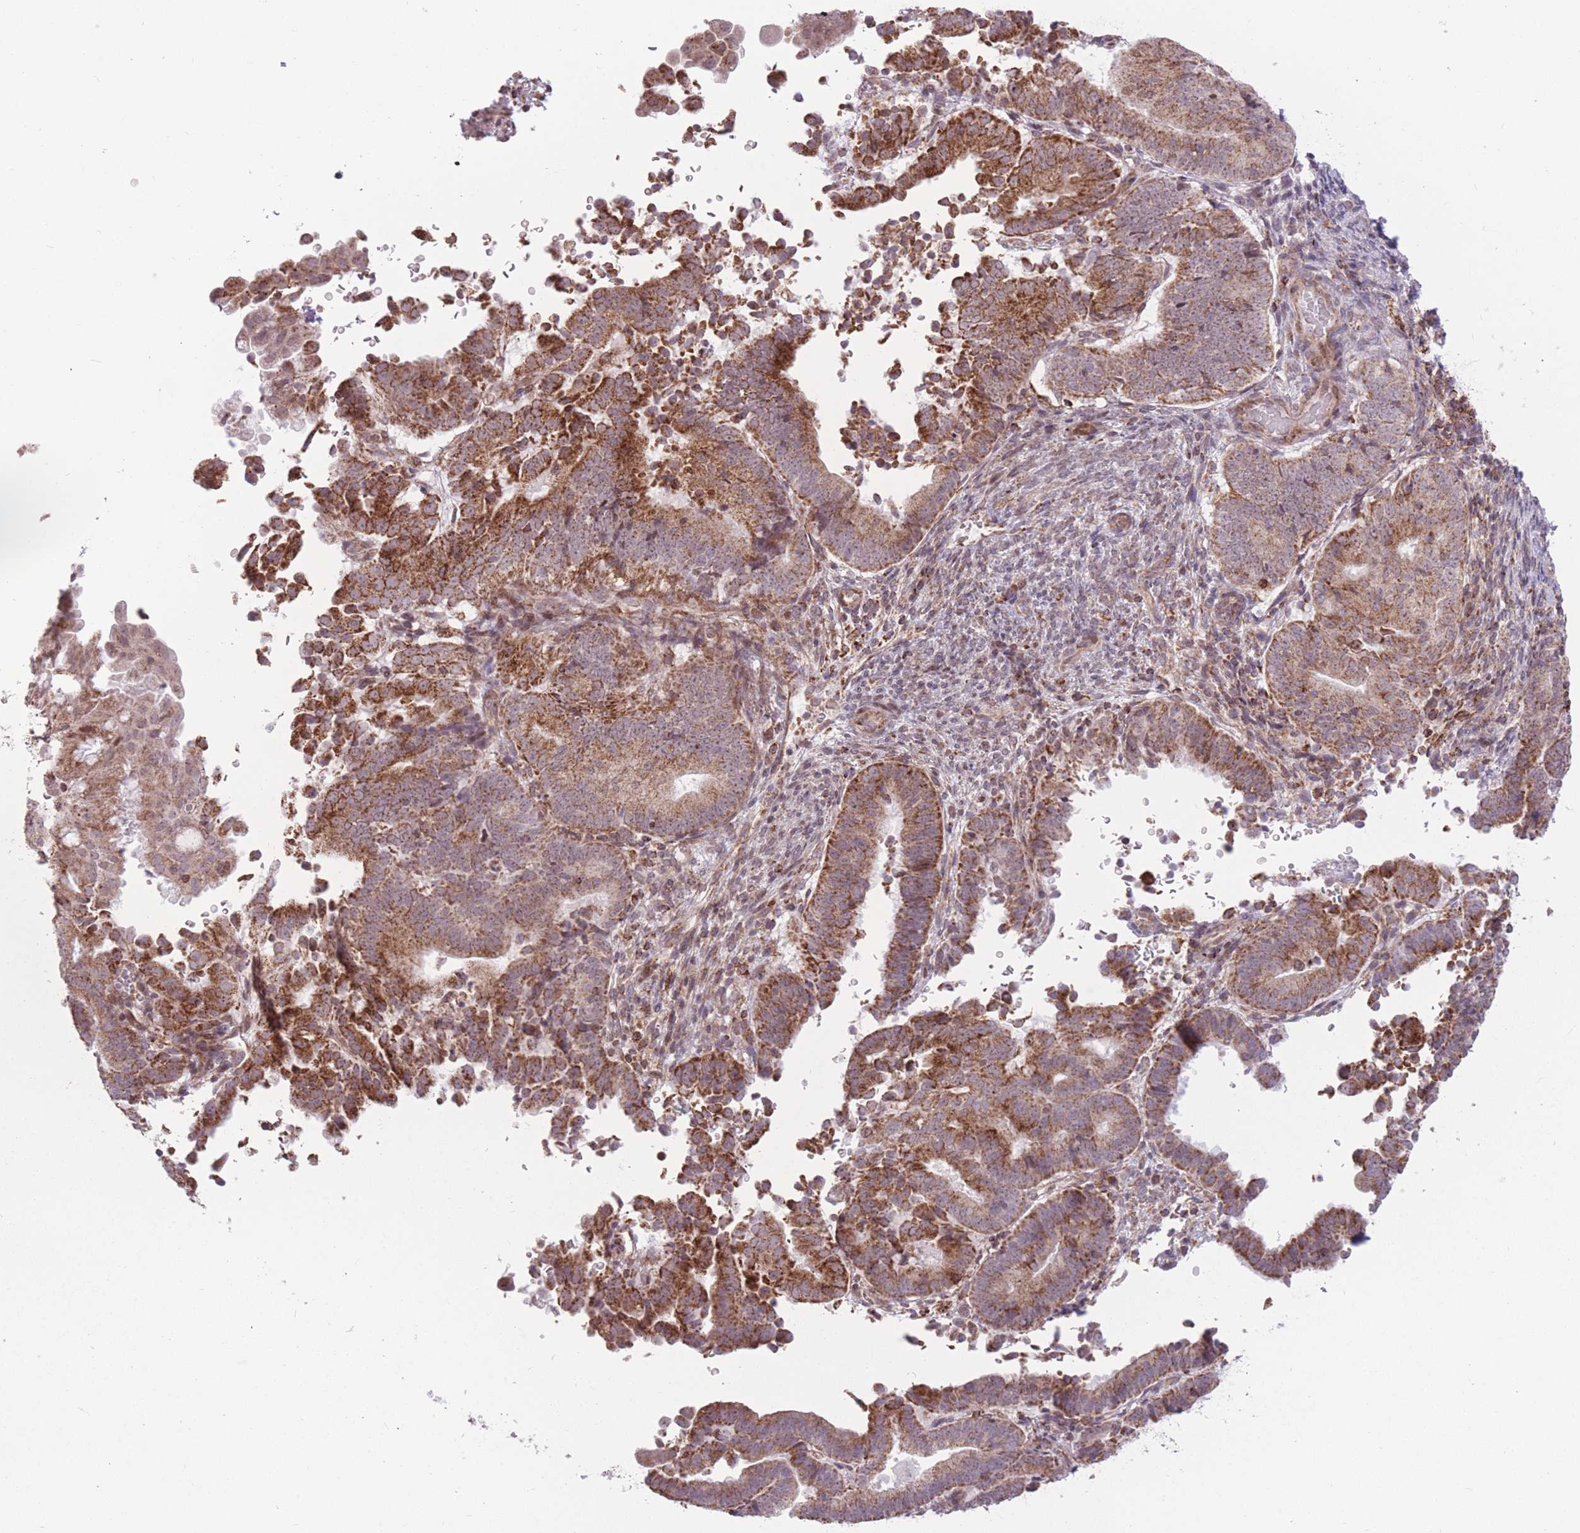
{"staining": {"intensity": "strong", "quantity": ">75%", "location": "cytoplasmic/membranous"}, "tissue": "endometrial cancer", "cell_type": "Tumor cells", "image_type": "cancer", "snomed": [{"axis": "morphology", "description": "Adenocarcinoma, NOS"}, {"axis": "topography", "description": "Endometrium"}], "caption": "Immunohistochemical staining of human endometrial cancer displays high levels of strong cytoplasmic/membranous protein expression in about >75% of tumor cells.", "gene": "DPYSL4", "patient": {"sex": "female", "age": 70}}